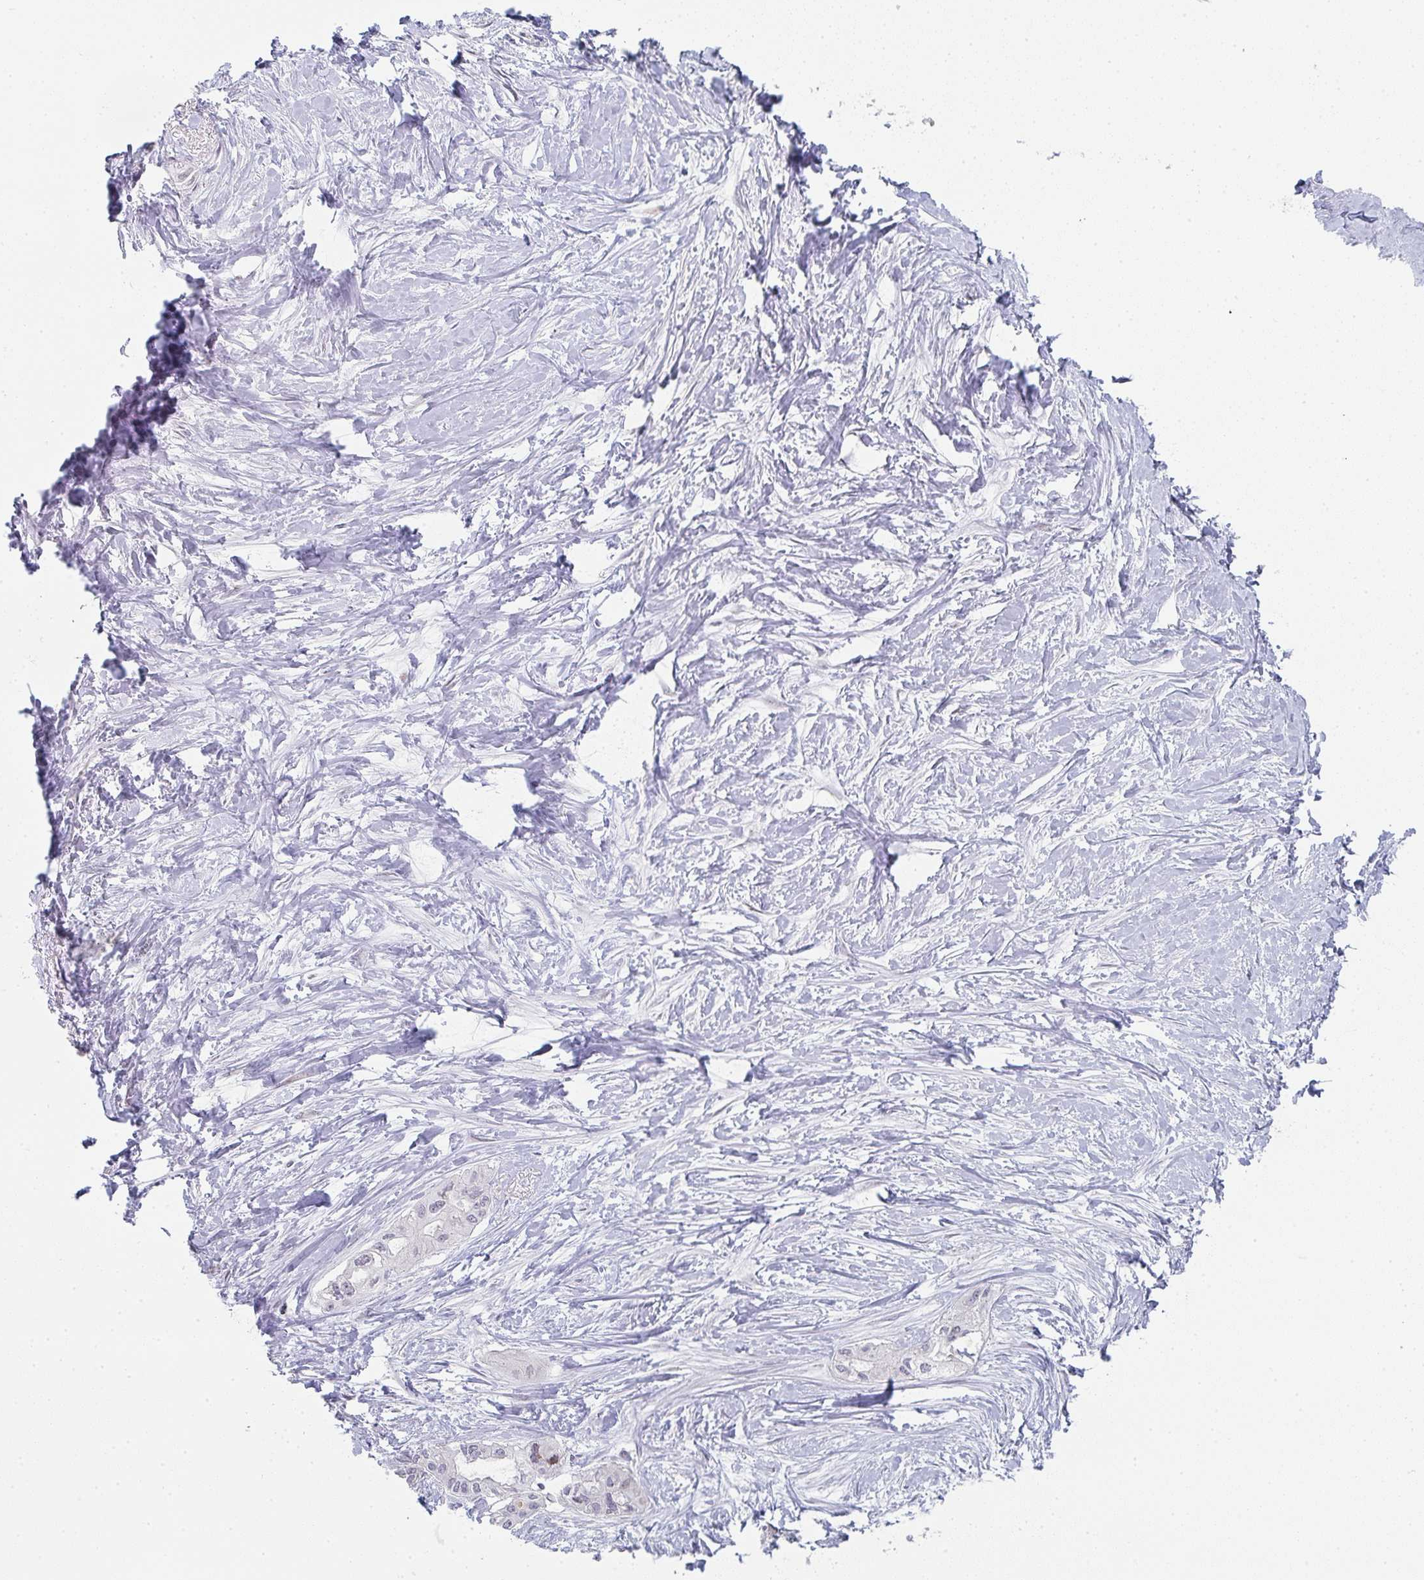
{"staining": {"intensity": "negative", "quantity": "none", "location": "none"}, "tissue": "pancreatic cancer", "cell_type": "Tumor cells", "image_type": "cancer", "snomed": [{"axis": "morphology", "description": "Adenocarcinoma, NOS"}, {"axis": "topography", "description": "Pancreas"}], "caption": "Immunohistochemical staining of human pancreatic cancer (adenocarcinoma) shows no significant positivity in tumor cells.", "gene": "LIN54", "patient": {"sex": "female", "age": 50}}